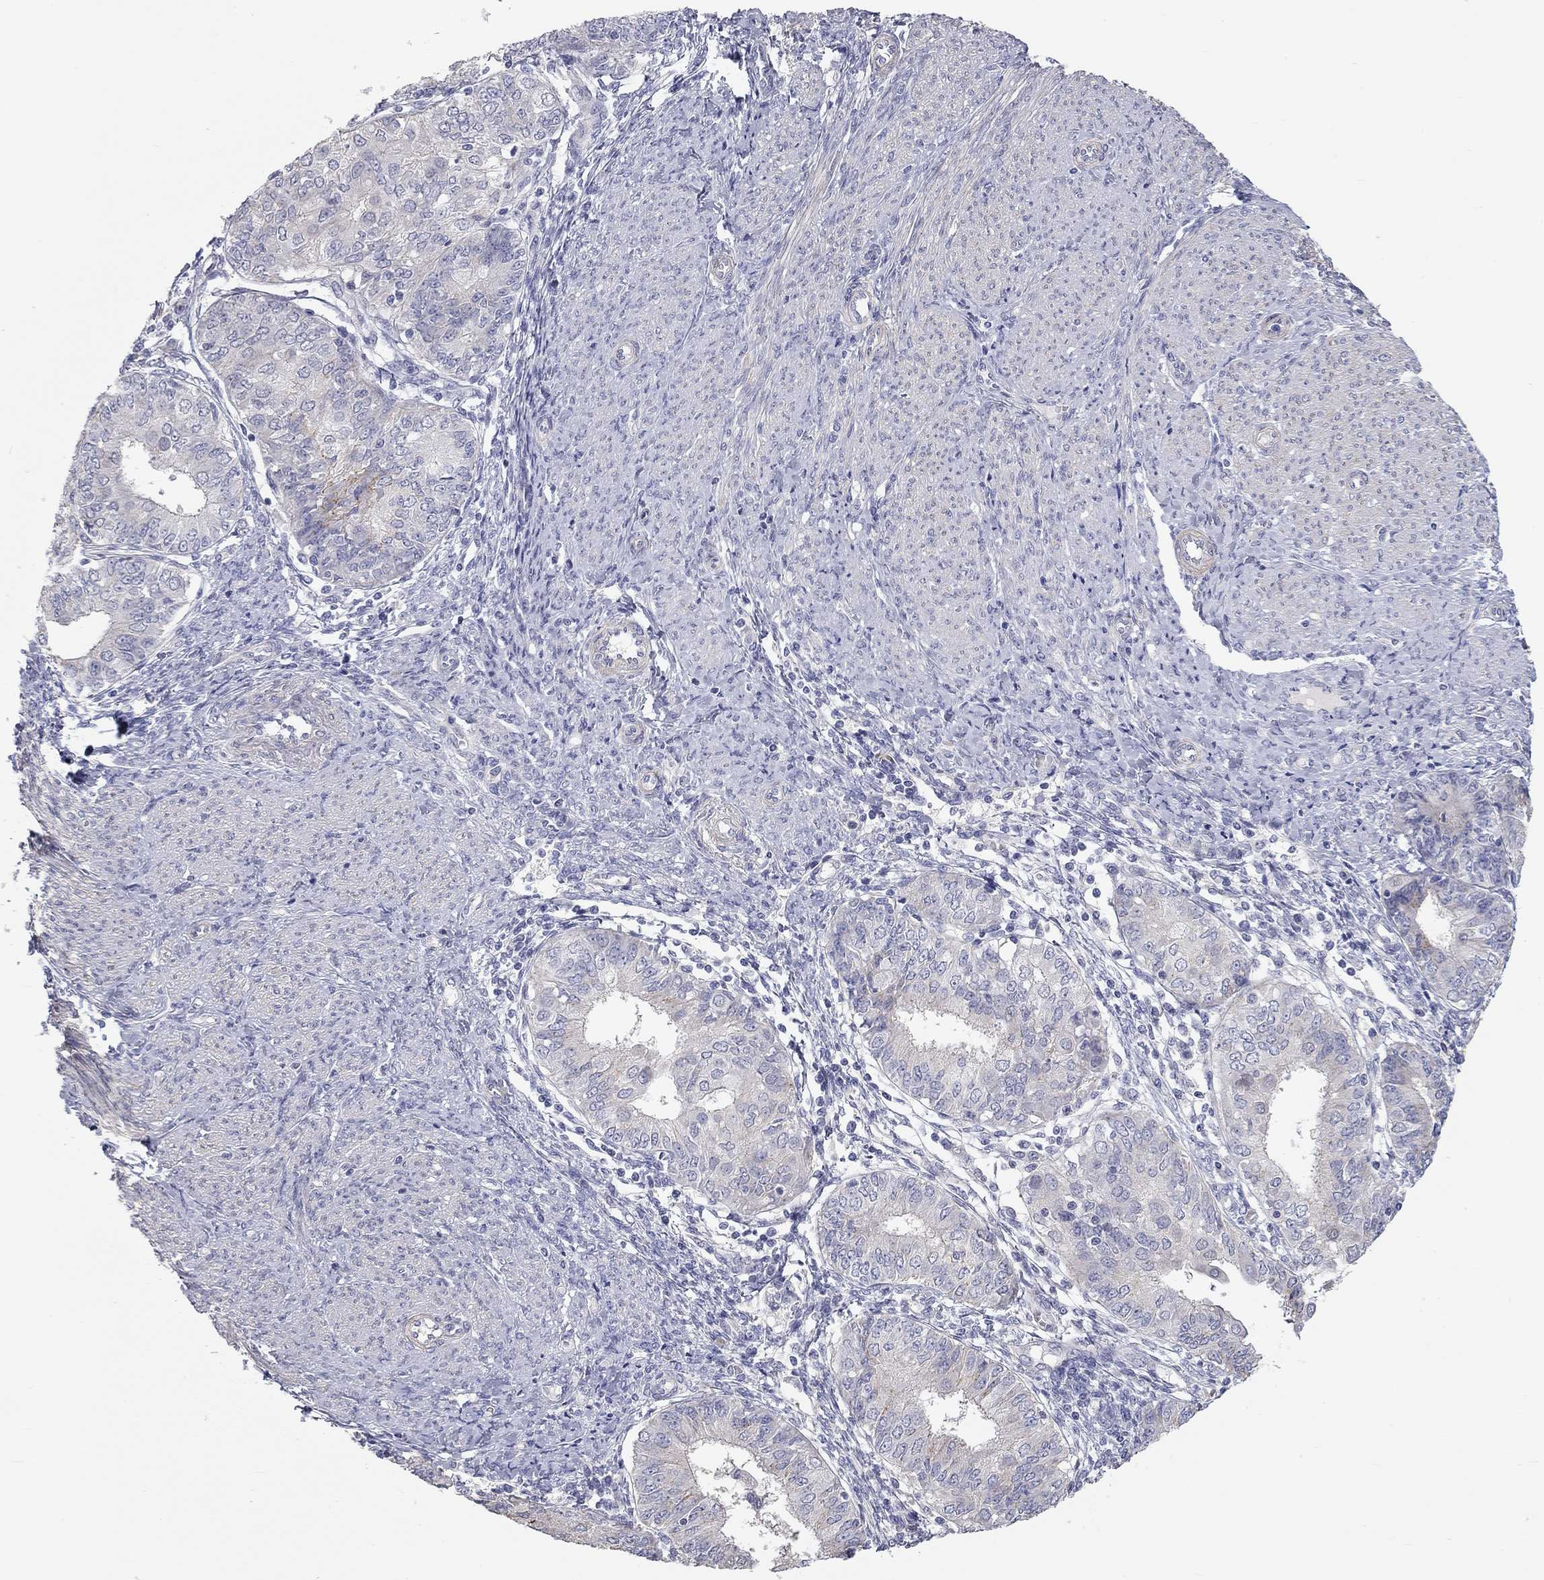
{"staining": {"intensity": "negative", "quantity": "none", "location": "none"}, "tissue": "endometrial cancer", "cell_type": "Tumor cells", "image_type": "cancer", "snomed": [{"axis": "morphology", "description": "Adenocarcinoma, NOS"}, {"axis": "topography", "description": "Endometrium"}], "caption": "Tumor cells show no significant positivity in endometrial adenocarcinoma.", "gene": "PAPSS2", "patient": {"sex": "female", "age": 68}}